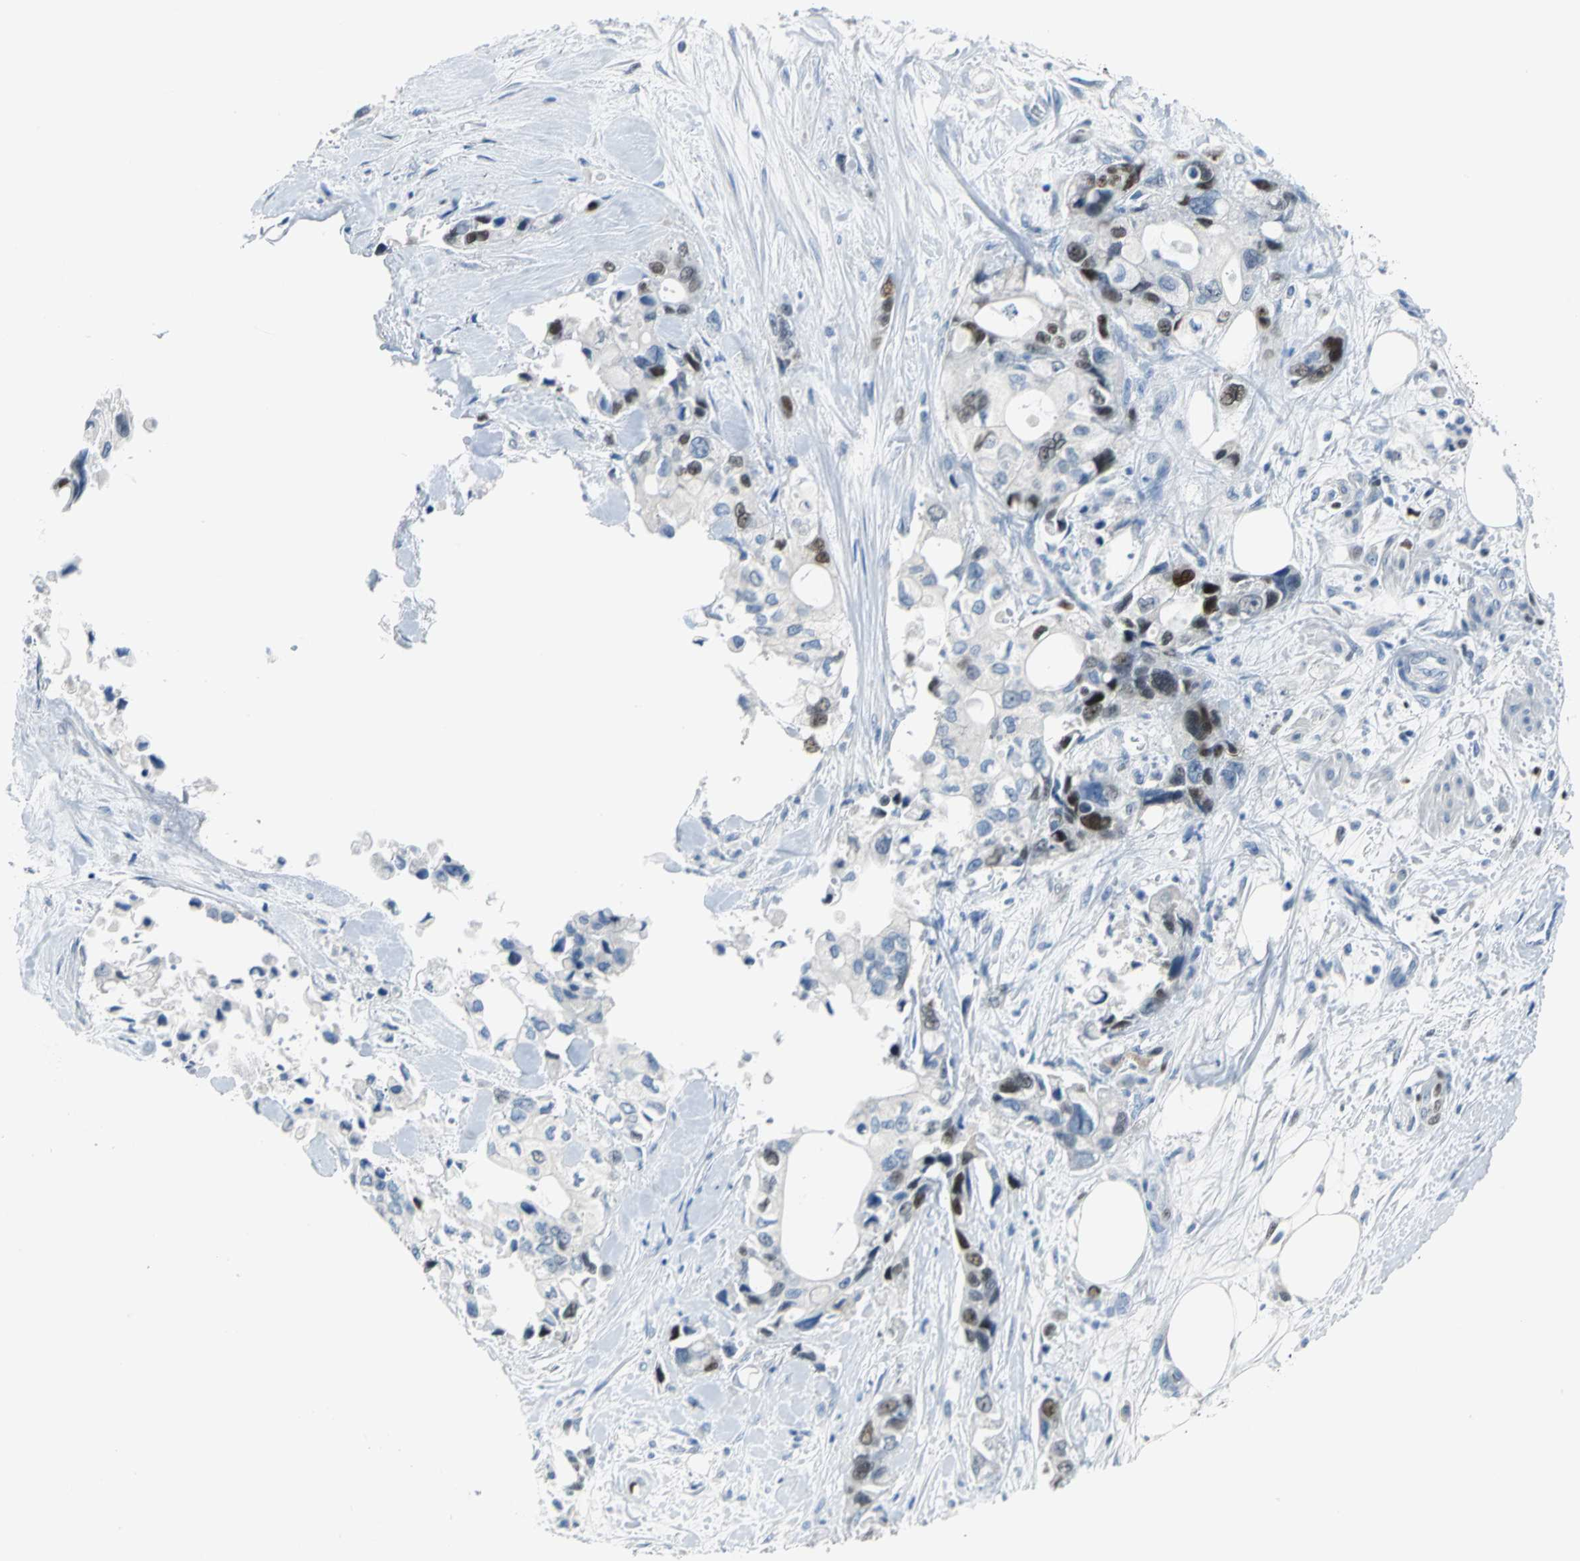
{"staining": {"intensity": "moderate", "quantity": "<25%", "location": "nuclear"}, "tissue": "pancreatic cancer", "cell_type": "Tumor cells", "image_type": "cancer", "snomed": [{"axis": "morphology", "description": "Adenocarcinoma, NOS"}, {"axis": "topography", "description": "Pancreas"}], "caption": "Protein staining by immunohistochemistry (IHC) shows moderate nuclear positivity in about <25% of tumor cells in pancreatic cancer (adenocarcinoma). Using DAB (brown) and hematoxylin (blue) stains, captured at high magnification using brightfield microscopy.", "gene": "MCM4", "patient": {"sex": "male", "age": 70}}